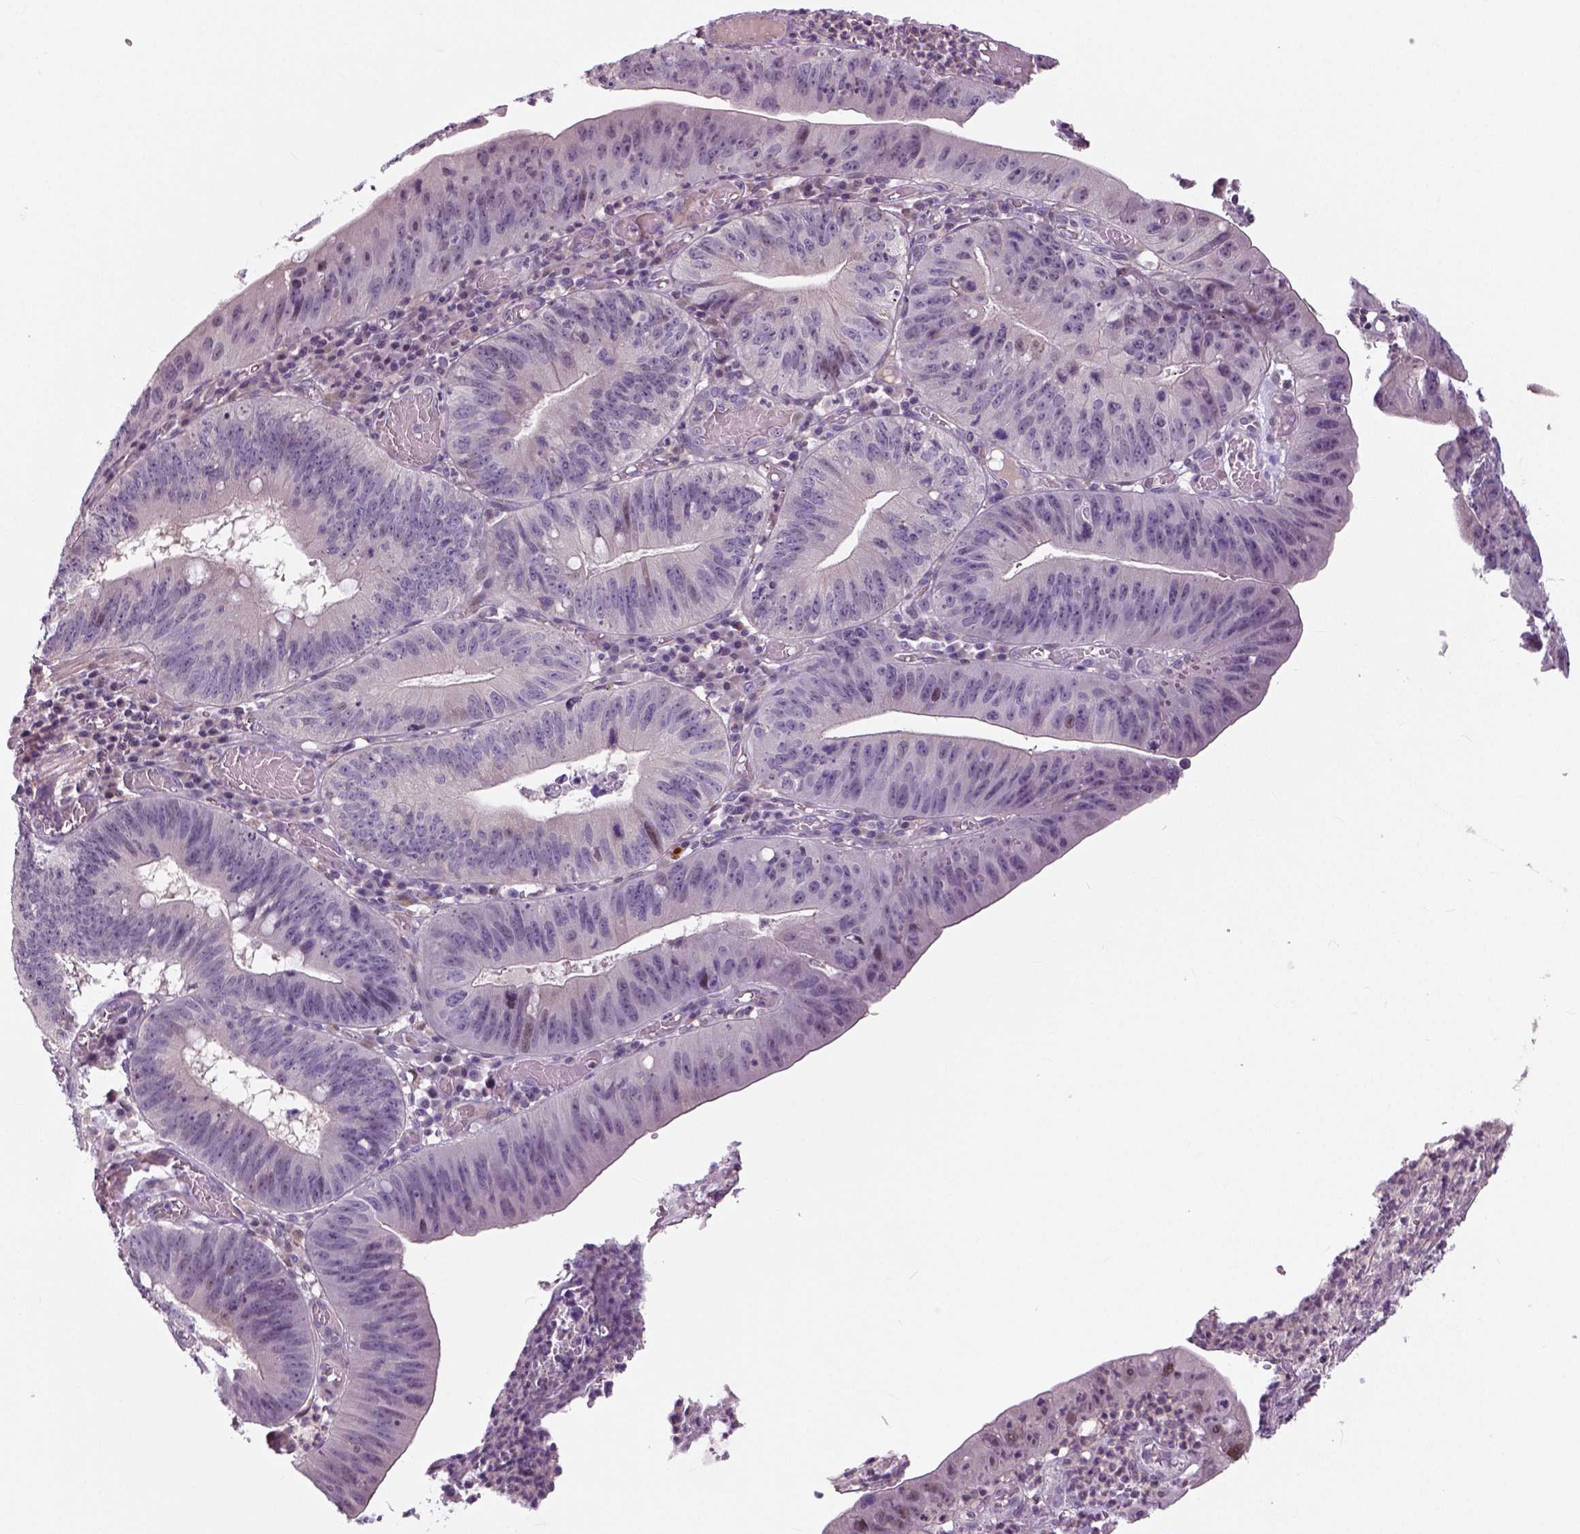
{"staining": {"intensity": "negative", "quantity": "none", "location": "none"}, "tissue": "stomach cancer", "cell_type": "Tumor cells", "image_type": "cancer", "snomed": [{"axis": "morphology", "description": "Adenocarcinoma, NOS"}, {"axis": "topography", "description": "Stomach"}], "caption": "The image shows no staining of tumor cells in stomach cancer. (DAB (3,3'-diaminobenzidine) immunohistochemistry, high magnification).", "gene": "NECAB1", "patient": {"sex": "male", "age": 59}}